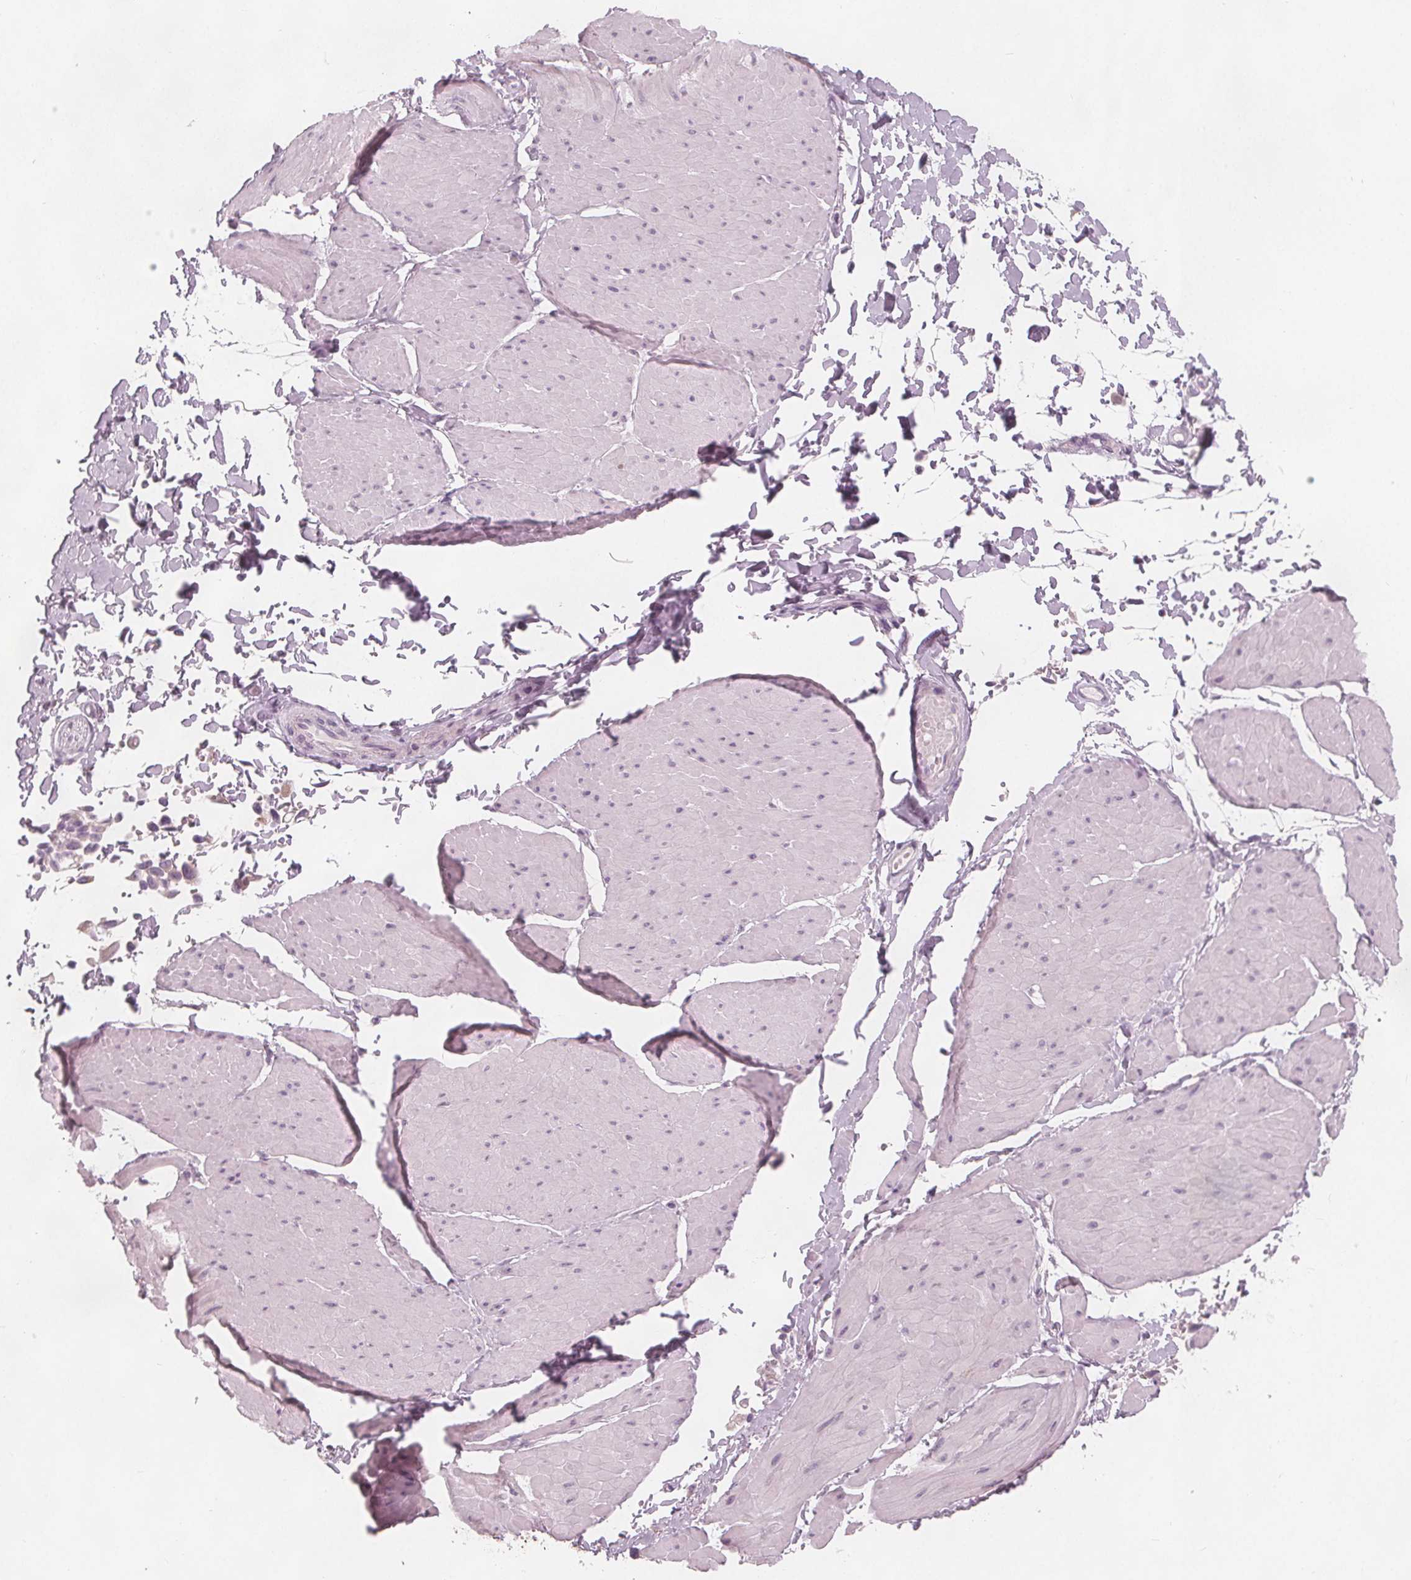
{"staining": {"intensity": "negative", "quantity": "none", "location": "none"}, "tissue": "adipose tissue", "cell_type": "Adipocytes", "image_type": "normal", "snomed": [{"axis": "morphology", "description": "Normal tissue, NOS"}, {"axis": "topography", "description": "Smooth muscle"}, {"axis": "topography", "description": "Peripheral nerve tissue"}], "caption": "Immunohistochemical staining of normal human adipose tissue displays no significant expression in adipocytes.", "gene": "BRSK1", "patient": {"sex": "male", "age": 58}}